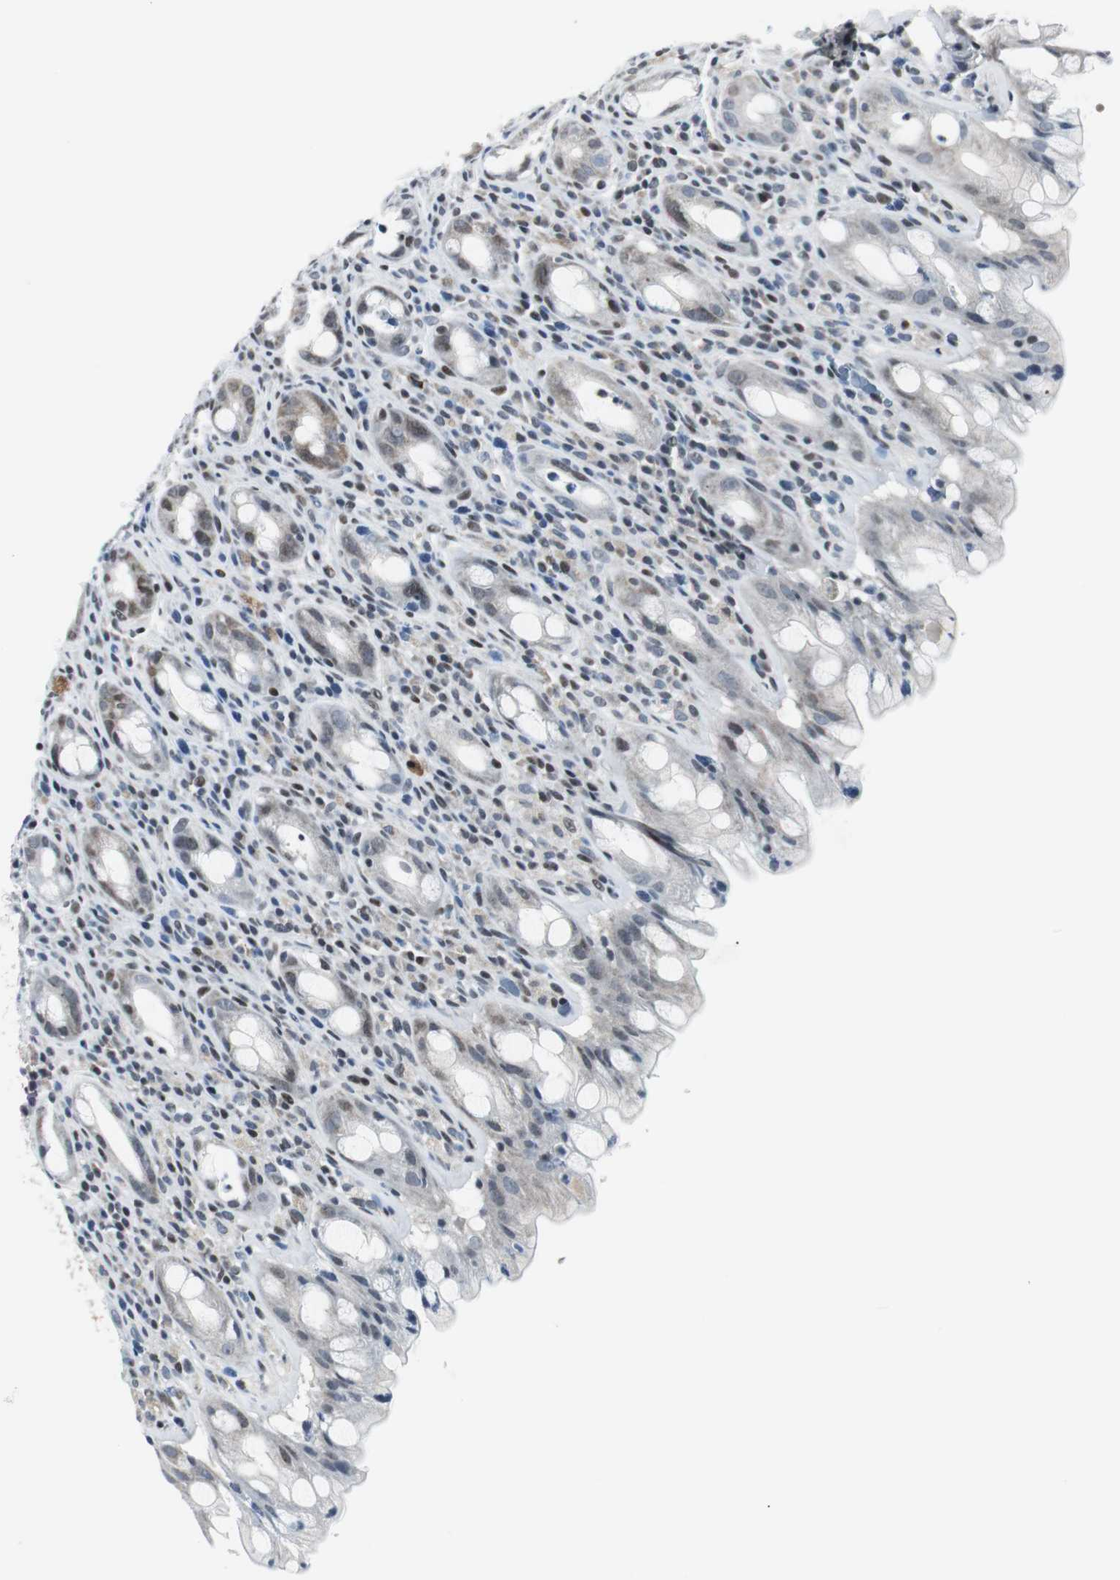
{"staining": {"intensity": "weak", "quantity": "<25%", "location": "nuclear"}, "tissue": "rectum", "cell_type": "Glandular cells", "image_type": "normal", "snomed": [{"axis": "morphology", "description": "Normal tissue, NOS"}, {"axis": "topography", "description": "Rectum"}], "caption": "Immunohistochemistry of normal human rectum reveals no expression in glandular cells.", "gene": "MTA1", "patient": {"sex": "male", "age": 44}}